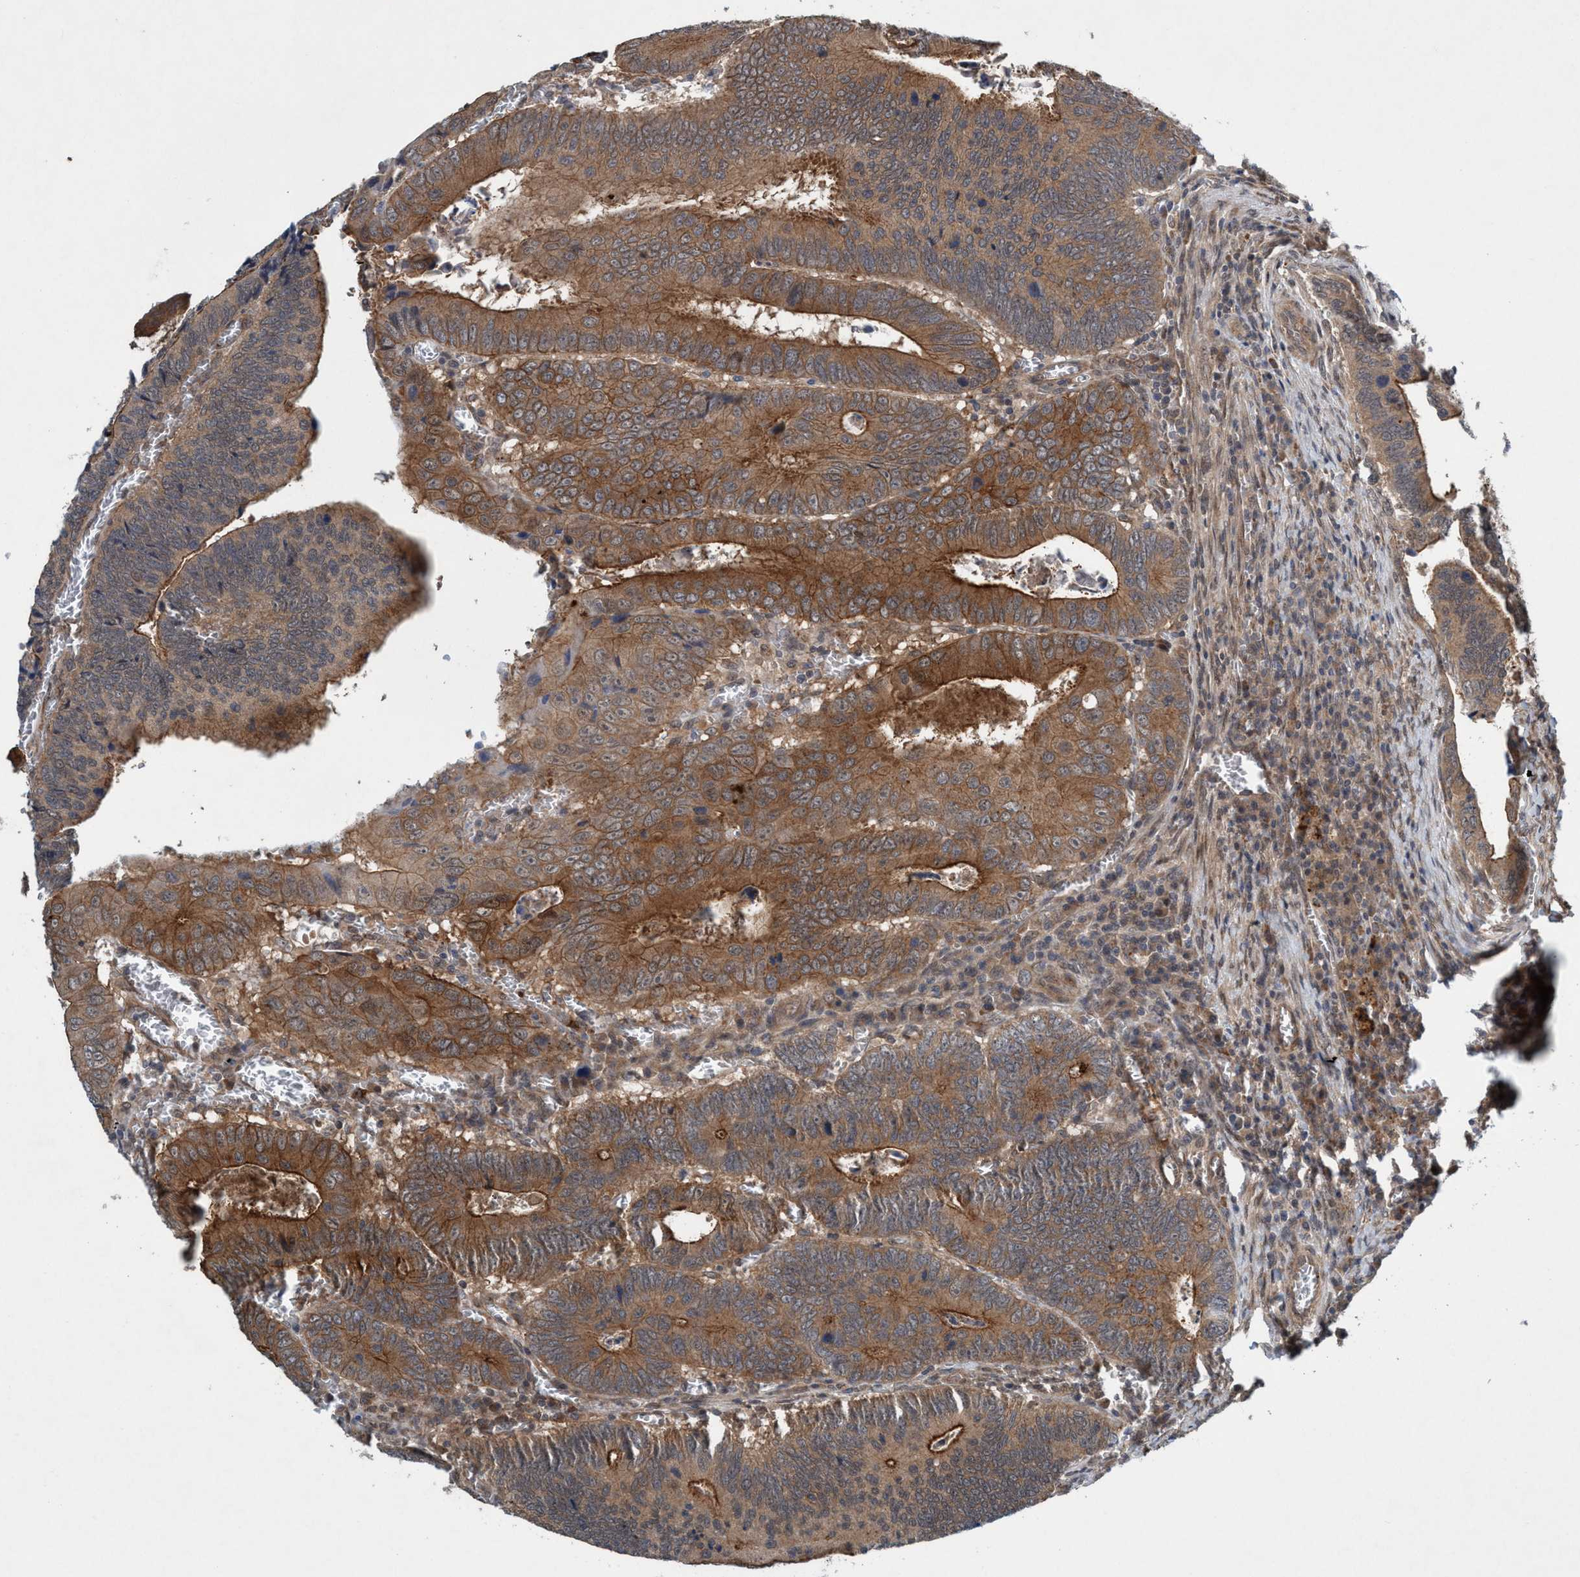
{"staining": {"intensity": "moderate", "quantity": ">75%", "location": "cytoplasmic/membranous"}, "tissue": "colorectal cancer", "cell_type": "Tumor cells", "image_type": "cancer", "snomed": [{"axis": "morphology", "description": "Inflammation, NOS"}, {"axis": "morphology", "description": "Adenocarcinoma, NOS"}, {"axis": "topography", "description": "Colon"}], "caption": "IHC of colorectal cancer demonstrates medium levels of moderate cytoplasmic/membranous staining in about >75% of tumor cells.", "gene": "TRIM65", "patient": {"sex": "male", "age": 72}}